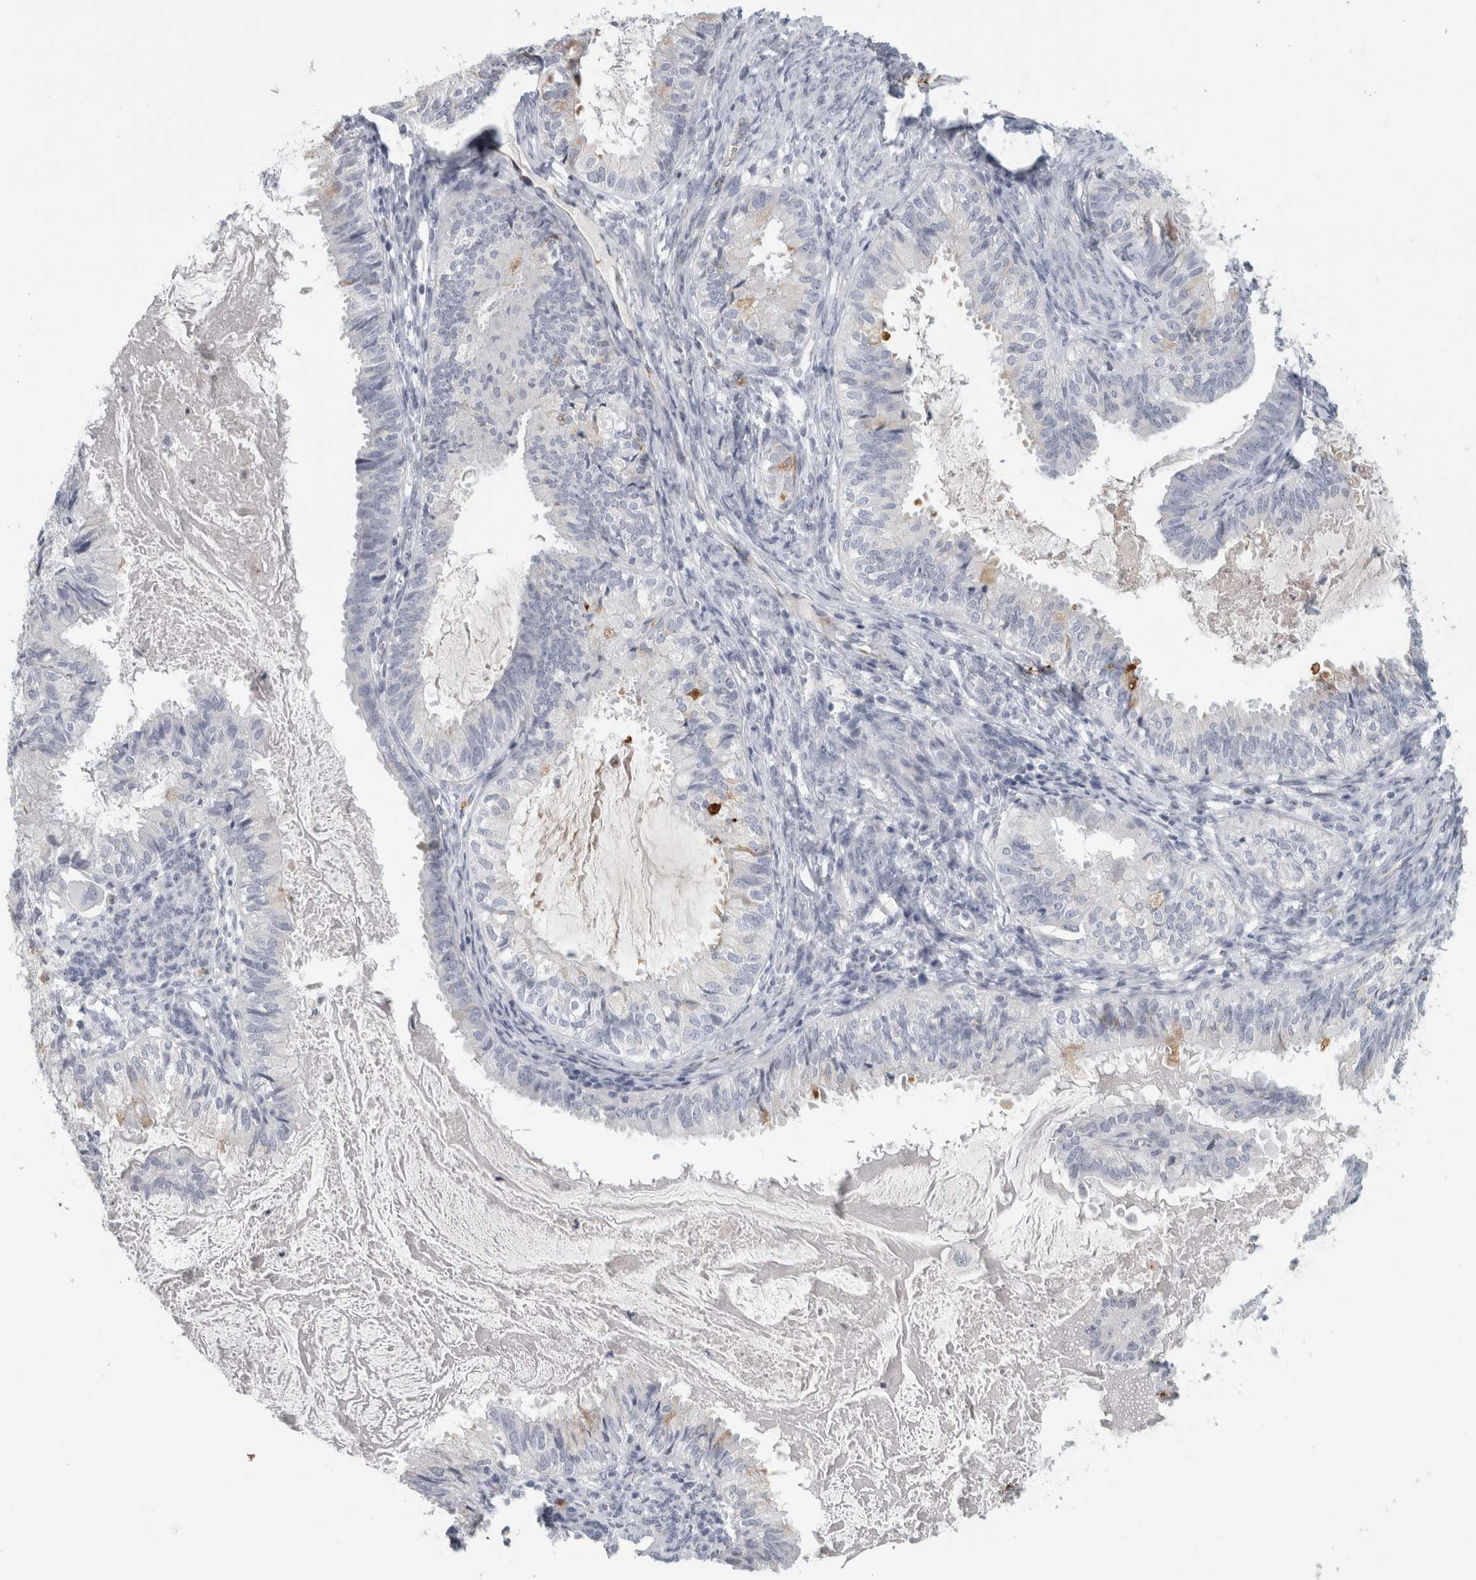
{"staining": {"intensity": "negative", "quantity": "none", "location": "none"}, "tissue": "cervical cancer", "cell_type": "Tumor cells", "image_type": "cancer", "snomed": [{"axis": "morphology", "description": "Normal tissue, NOS"}, {"axis": "morphology", "description": "Adenocarcinoma, NOS"}, {"axis": "topography", "description": "Cervix"}, {"axis": "topography", "description": "Endometrium"}], "caption": "Immunohistochemical staining of cervical adenocarcinoma exhibits no significant expression in tumor cells.", "gene": "CPE", "patient": {"sex": "female", "age": 86}}